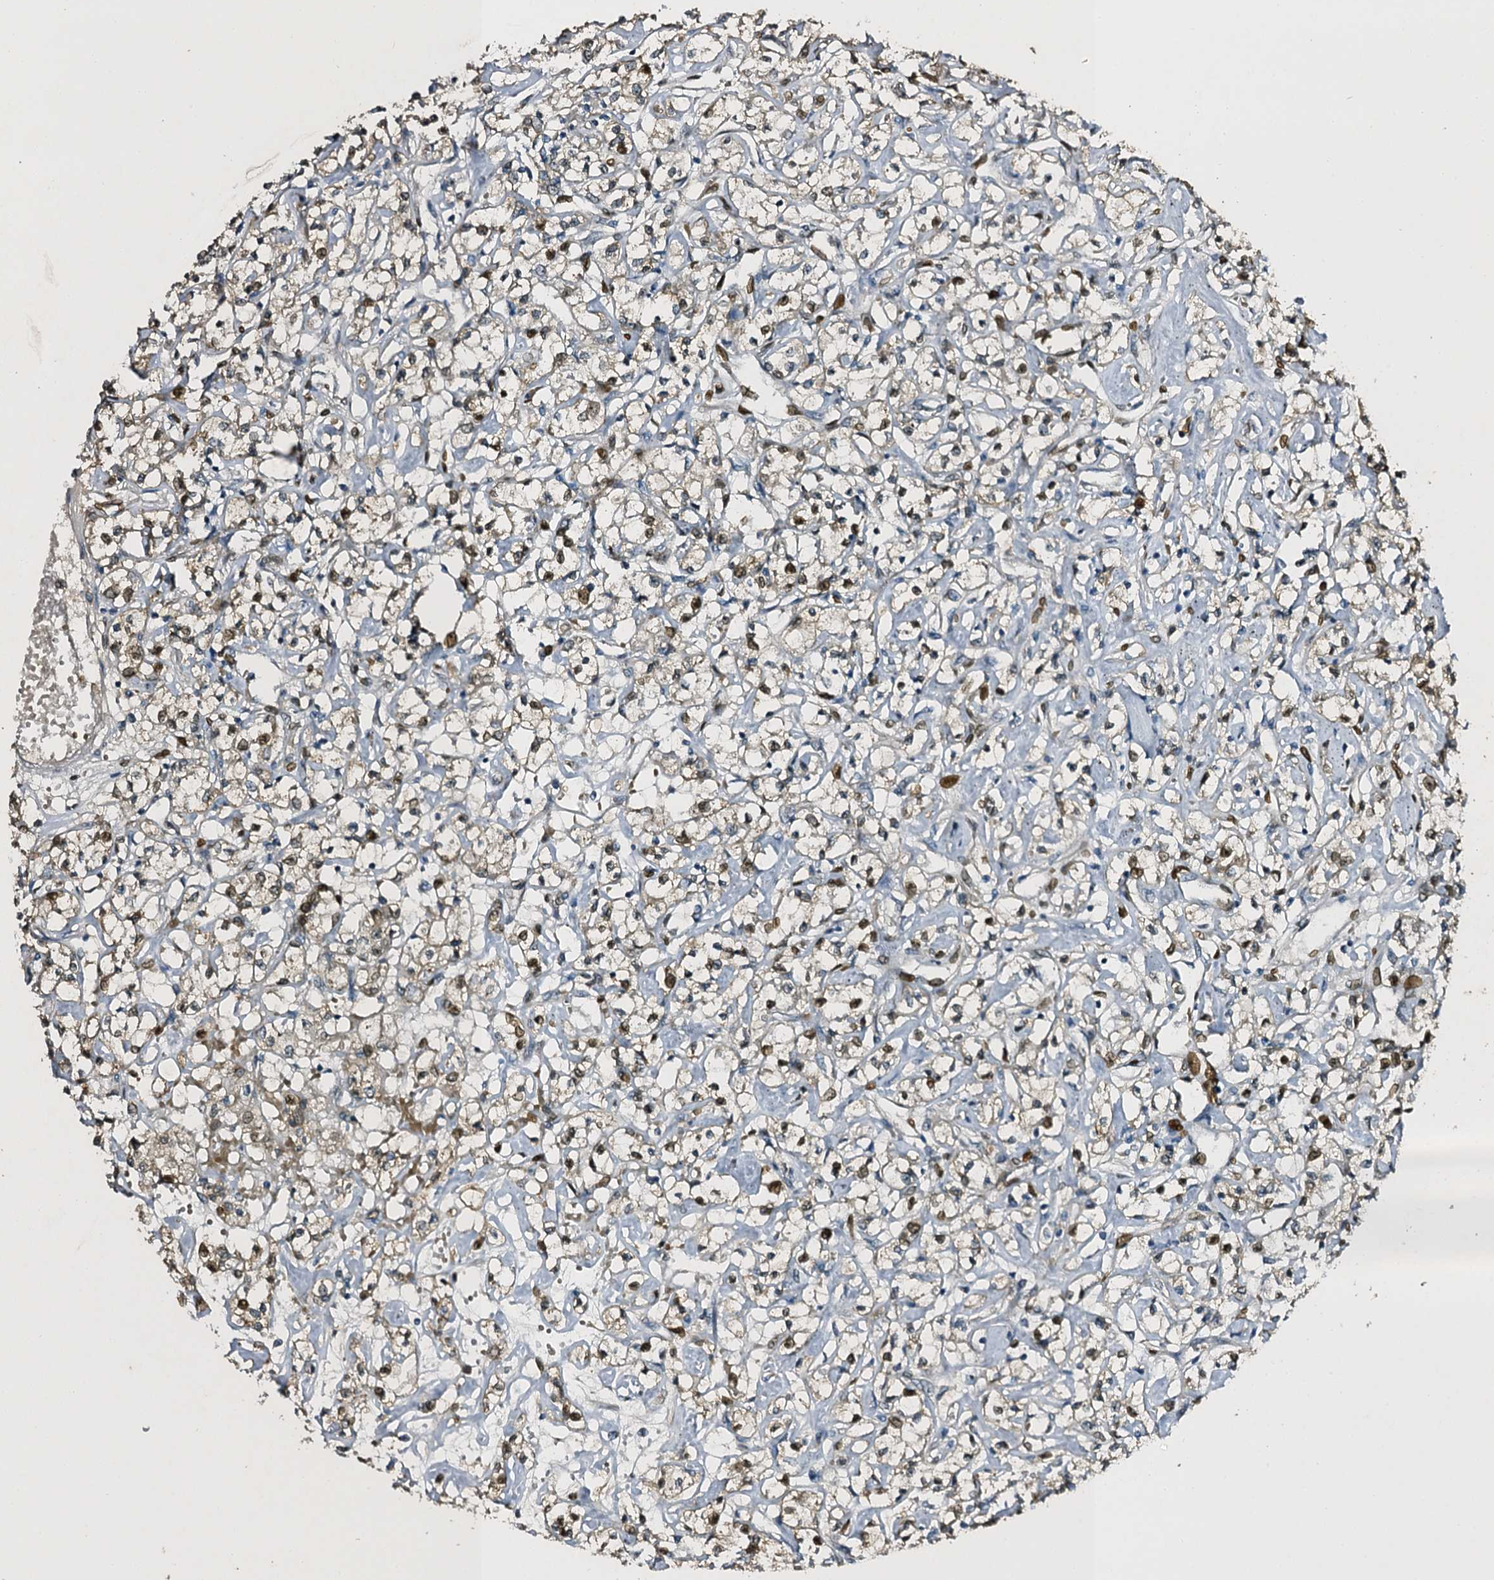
{"staining": {"intensity": "moderate", "quantity": "<25%", "location": "nuclear"}, "tissue": "renal cancer", "cell_type": "Tumor cells", "image_type": "cancer", "snomed": [{"axis": "morphology", "description": "Adenocarcinoma, NOS"}, {"axis": "topography", "description": "Kidney"}], "caption": "This is an image of immunohistochemistry staining of renal cancer, which shows moderate positivity in the nuclear of tumor cells.", "gene": "SLC11A2", "patient": {"sex": "female", "age": 59}}